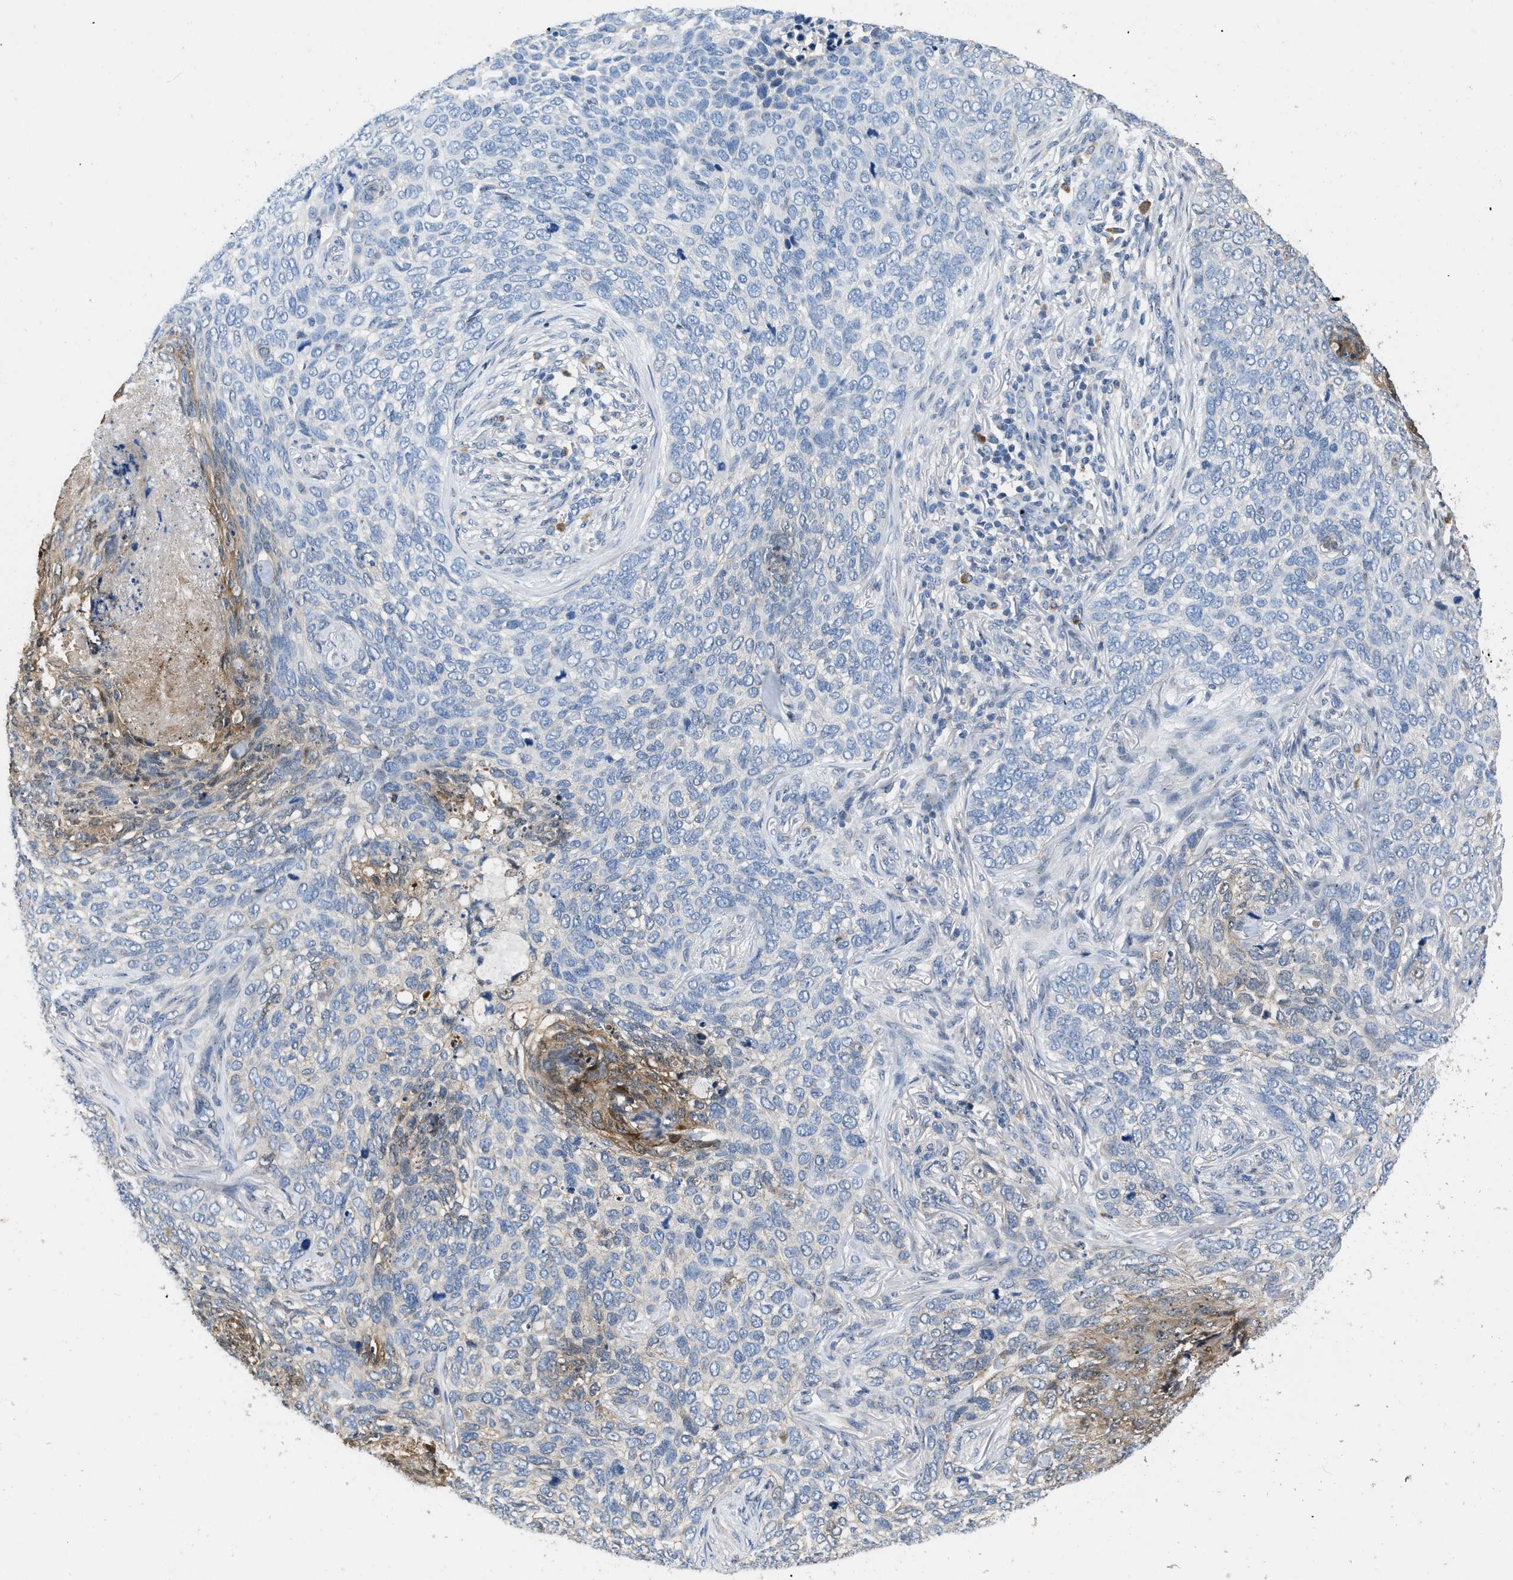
{"staining": {"intensity": "negative", "quantity": "none", "location": "none"}, "tissue": "skin cancer", "cell_type": "Tumor cells", "image_type": "cancer", "snomed": [{"axis": "morphology", "description": "Basal cell carcinoma"}, {"axis": "topography", "description": "Skin"}], "caption": "Immunohistochemical staining of human skin cancer displays no significant staining in tumor cells.", "gene": "PRDM14", "patient": {"sex": "female", "age": 64}}